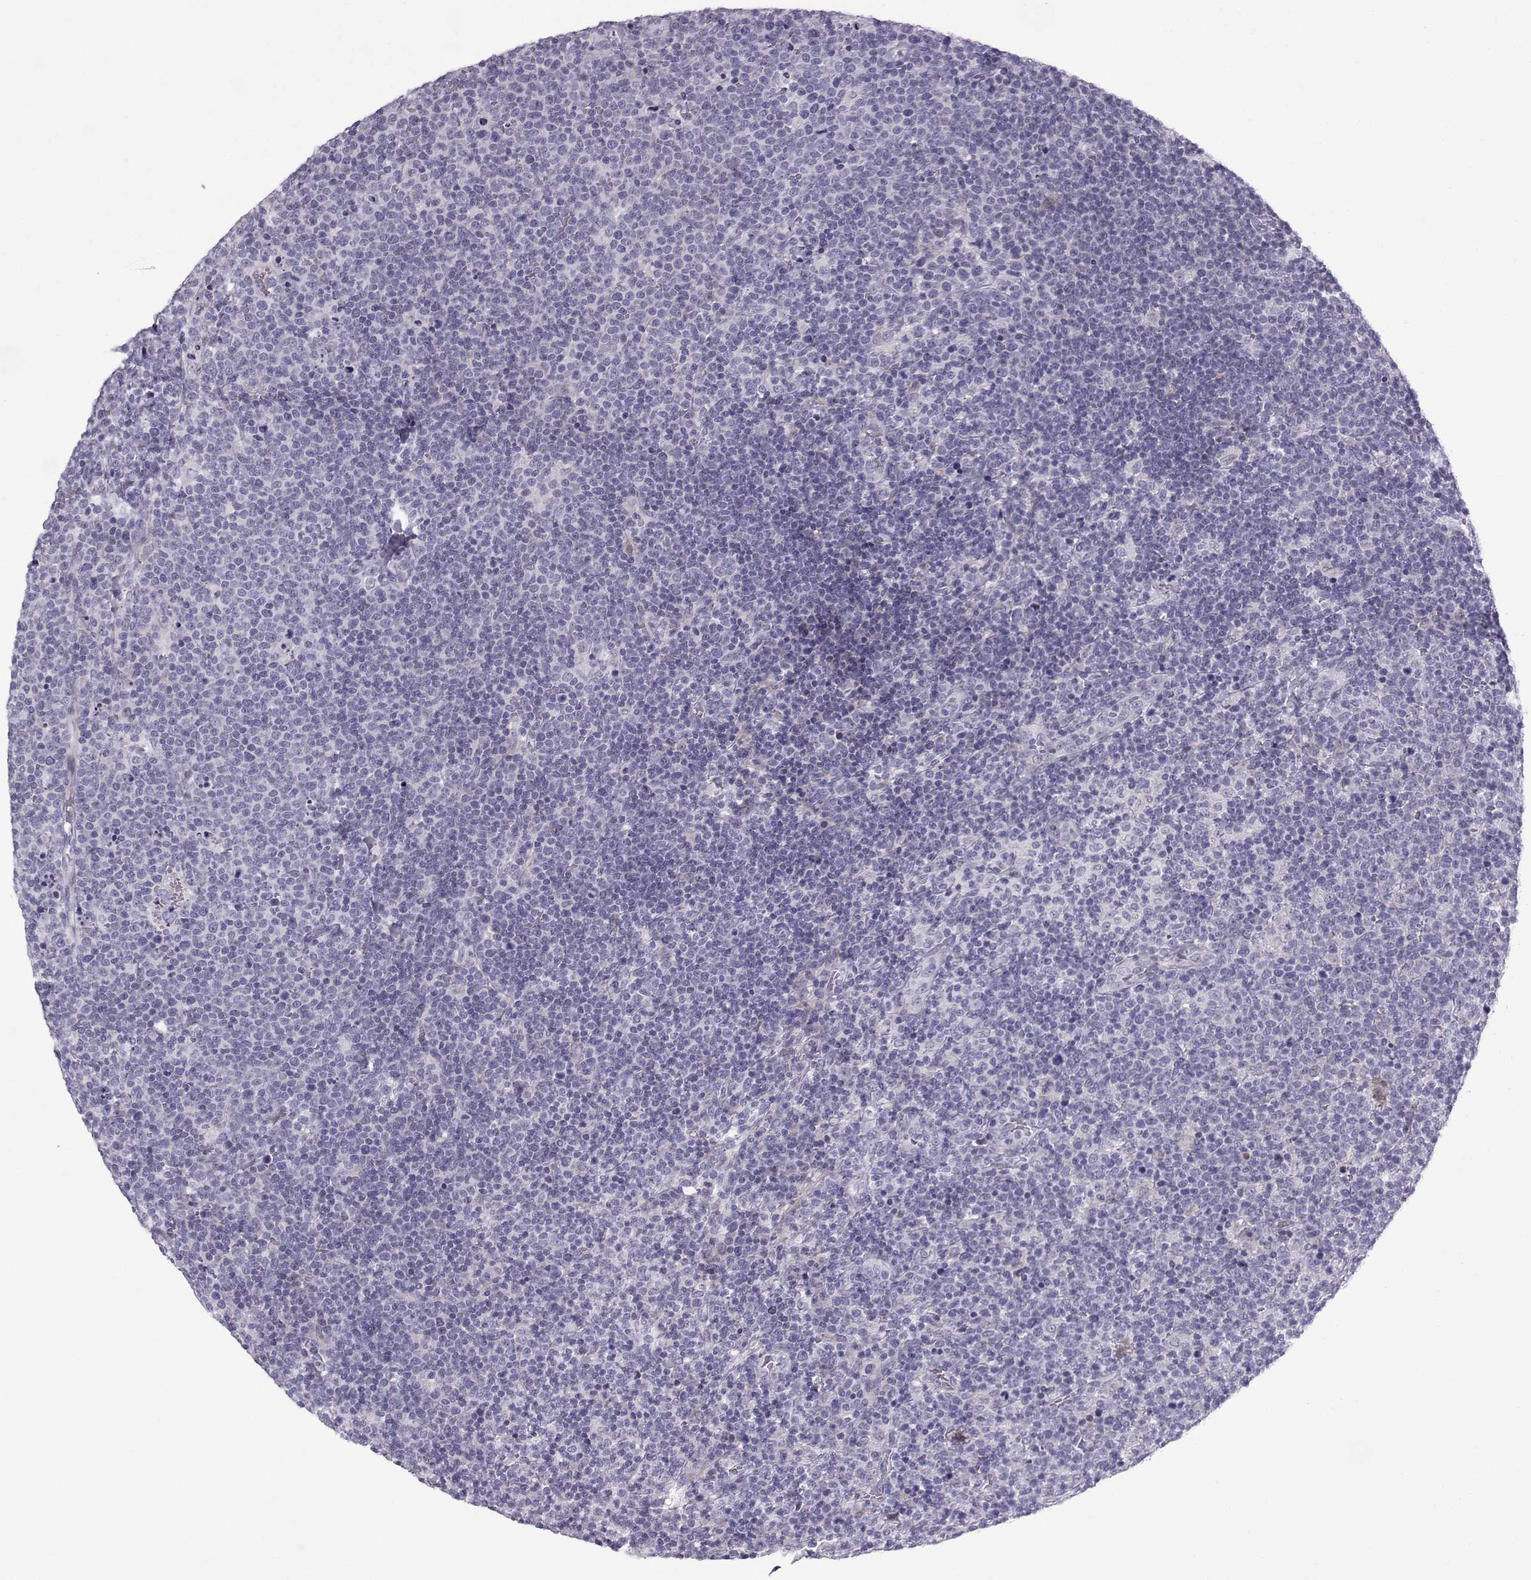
{"staining": {"intensity": "negative", "quantity": "none", "location": "none"}, "tissue": "lymphoma", "cell_type": "Tumor cells", "image_type": "cancer", "snomed": [{"axis": "morphology", "description": "Malignant lymphoma, non-Hodgkin's type, High grade"}, {"axis": "topography", "description": "Lymph node"}], "caption": "Immunohistochemistry (IHC) of human lymphoma shows no positivity in tumor cells. (Immunohistochemistry (IHC), brightfield microscopy, high magnification).", "gene": "DMRT3", "patient": {"sex": "male", "age": 61}}